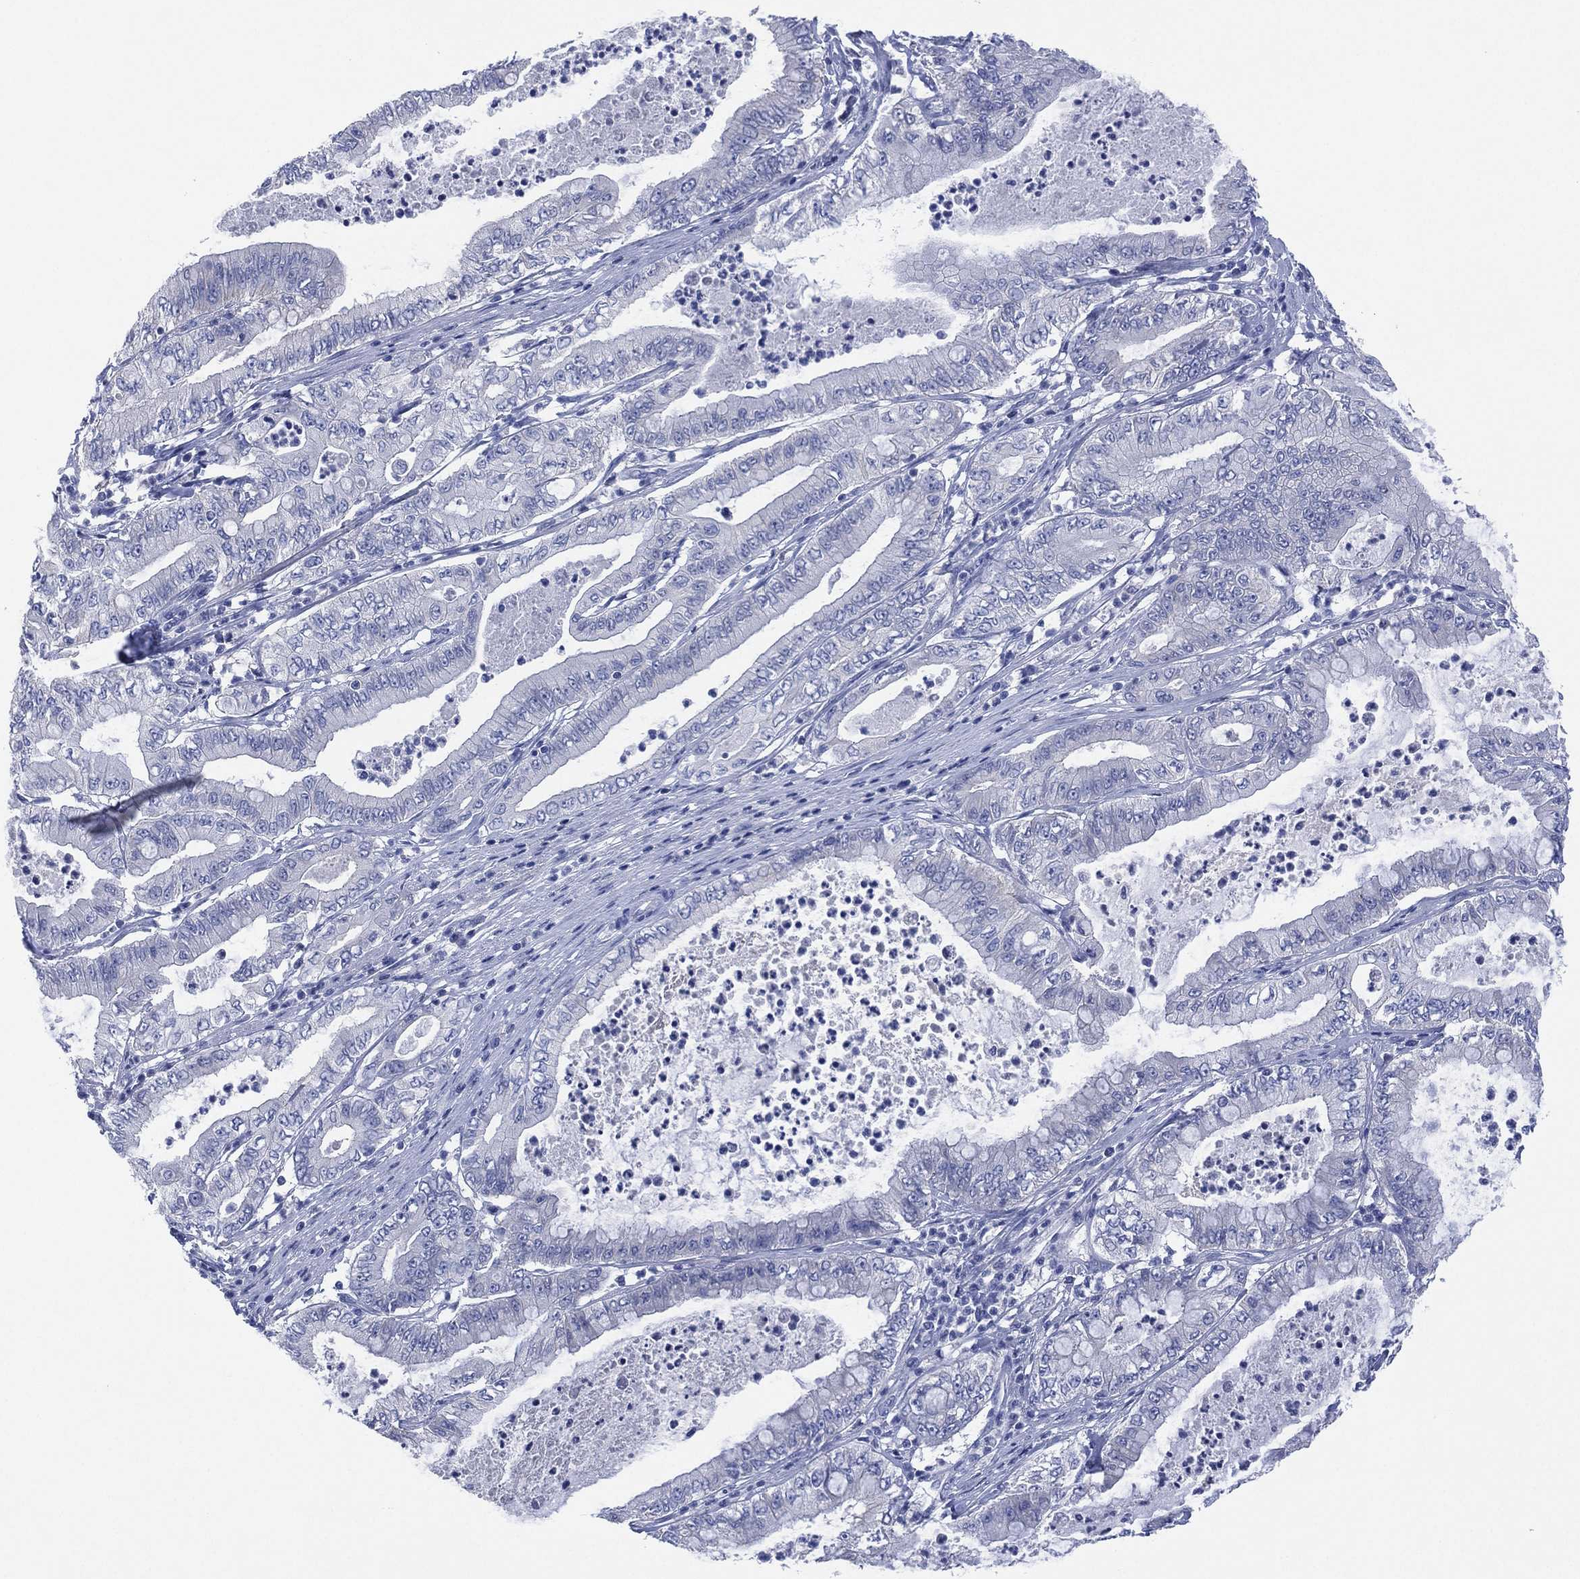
{"staining": {"intensity": "negative", "quantity": "none", "location": "none"}, "tissue": "pancreatic cancer", "cell_type": "Tumor cells", "image_type": "cancer", "snomed": [{"axis": "morphology", "description": "Adenocarcinoma, NOS"}, {"axis": "topography", "description": "Pancreas"}], "caption": "Tumor cells are negative for brown protein staining in adenocarcinoma (pancreatic).", "gene": "CHRNA3", "patient": {"sex": "male", "age": 71}}